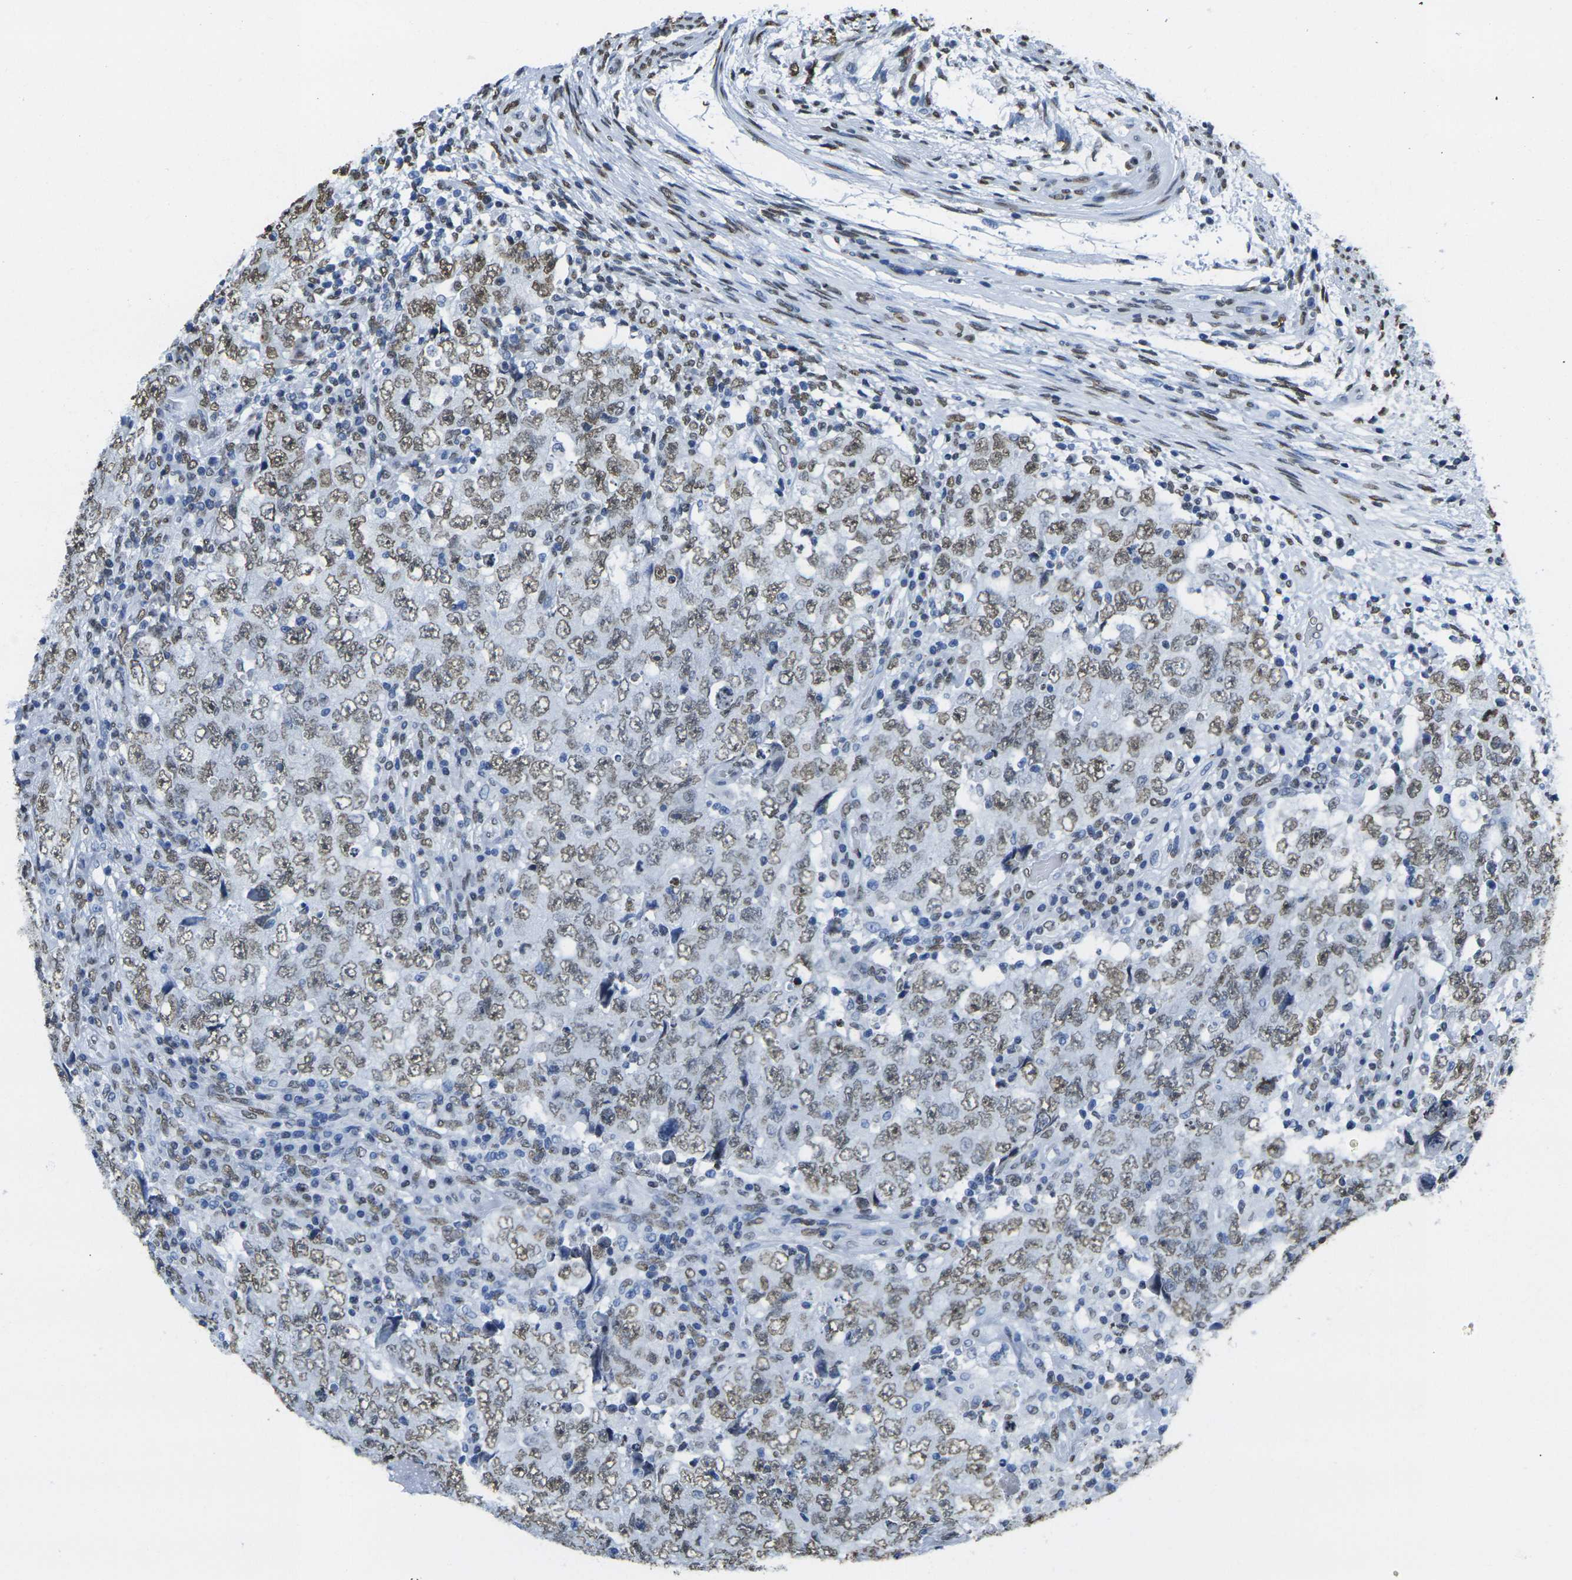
{"staining": {"intensity": "moderate", "quantity": ">75%", "location": "nuclear"}, "tissue": "testis cancer", "cell_type": "Tumor cells", "image_type": "cancer", "snomed": [{"axis": "morphology", "description": "Carcinoma, Embryonal, NOS"}, {"axis": "topography", "description": "Testis"}], "caption": "High-power microscopy captured an immunohistochemistry image of testis cancer, revealing moderate nuclear positivity in approximately >75% of tumor cells.", "gene": "DRAXIN", "patient": {"sex": "male", "age": 26}}